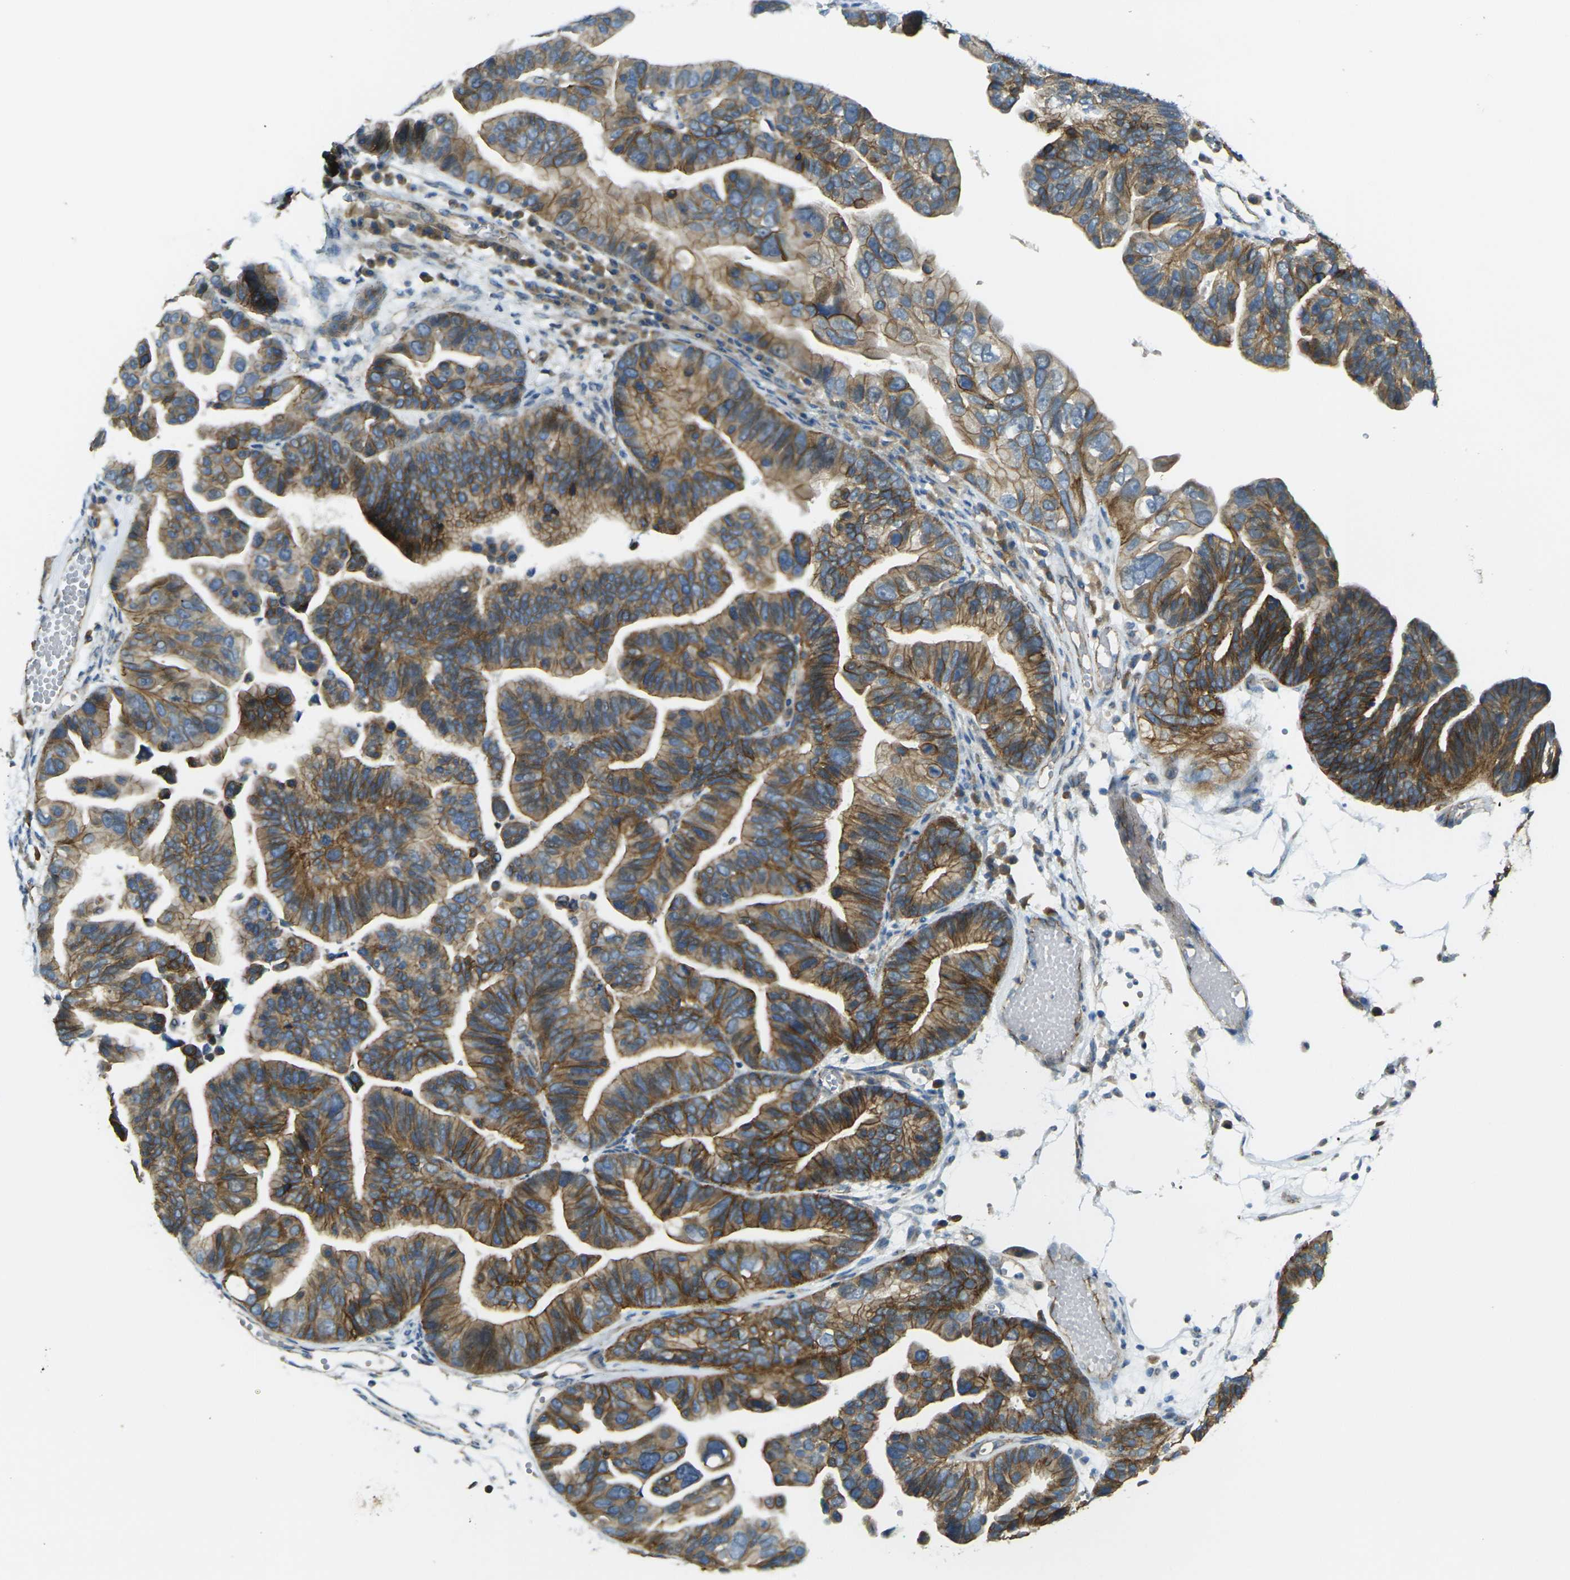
{"staining": {"intensity": "moderate", "quantity": ">75%", "location": "cytoplasmic/membranous"}, "tissue": "ovarian cancer", "cell_type": "Tumor cells", "image_type": "cancer", "snomed": [{"axis": "morphology", "description": "Cystadenocarcinoma, serous, NOS"}, {"axis": "topography", "description": "Ovary"}], "caption": "Human ovarian cancer (serous cystadenocarcinoma) stained with a protein marker exhibits moderate staining in tumor cells.", "gene": "RHBDD1", "patient": {"sex": "female", "age": 56}}